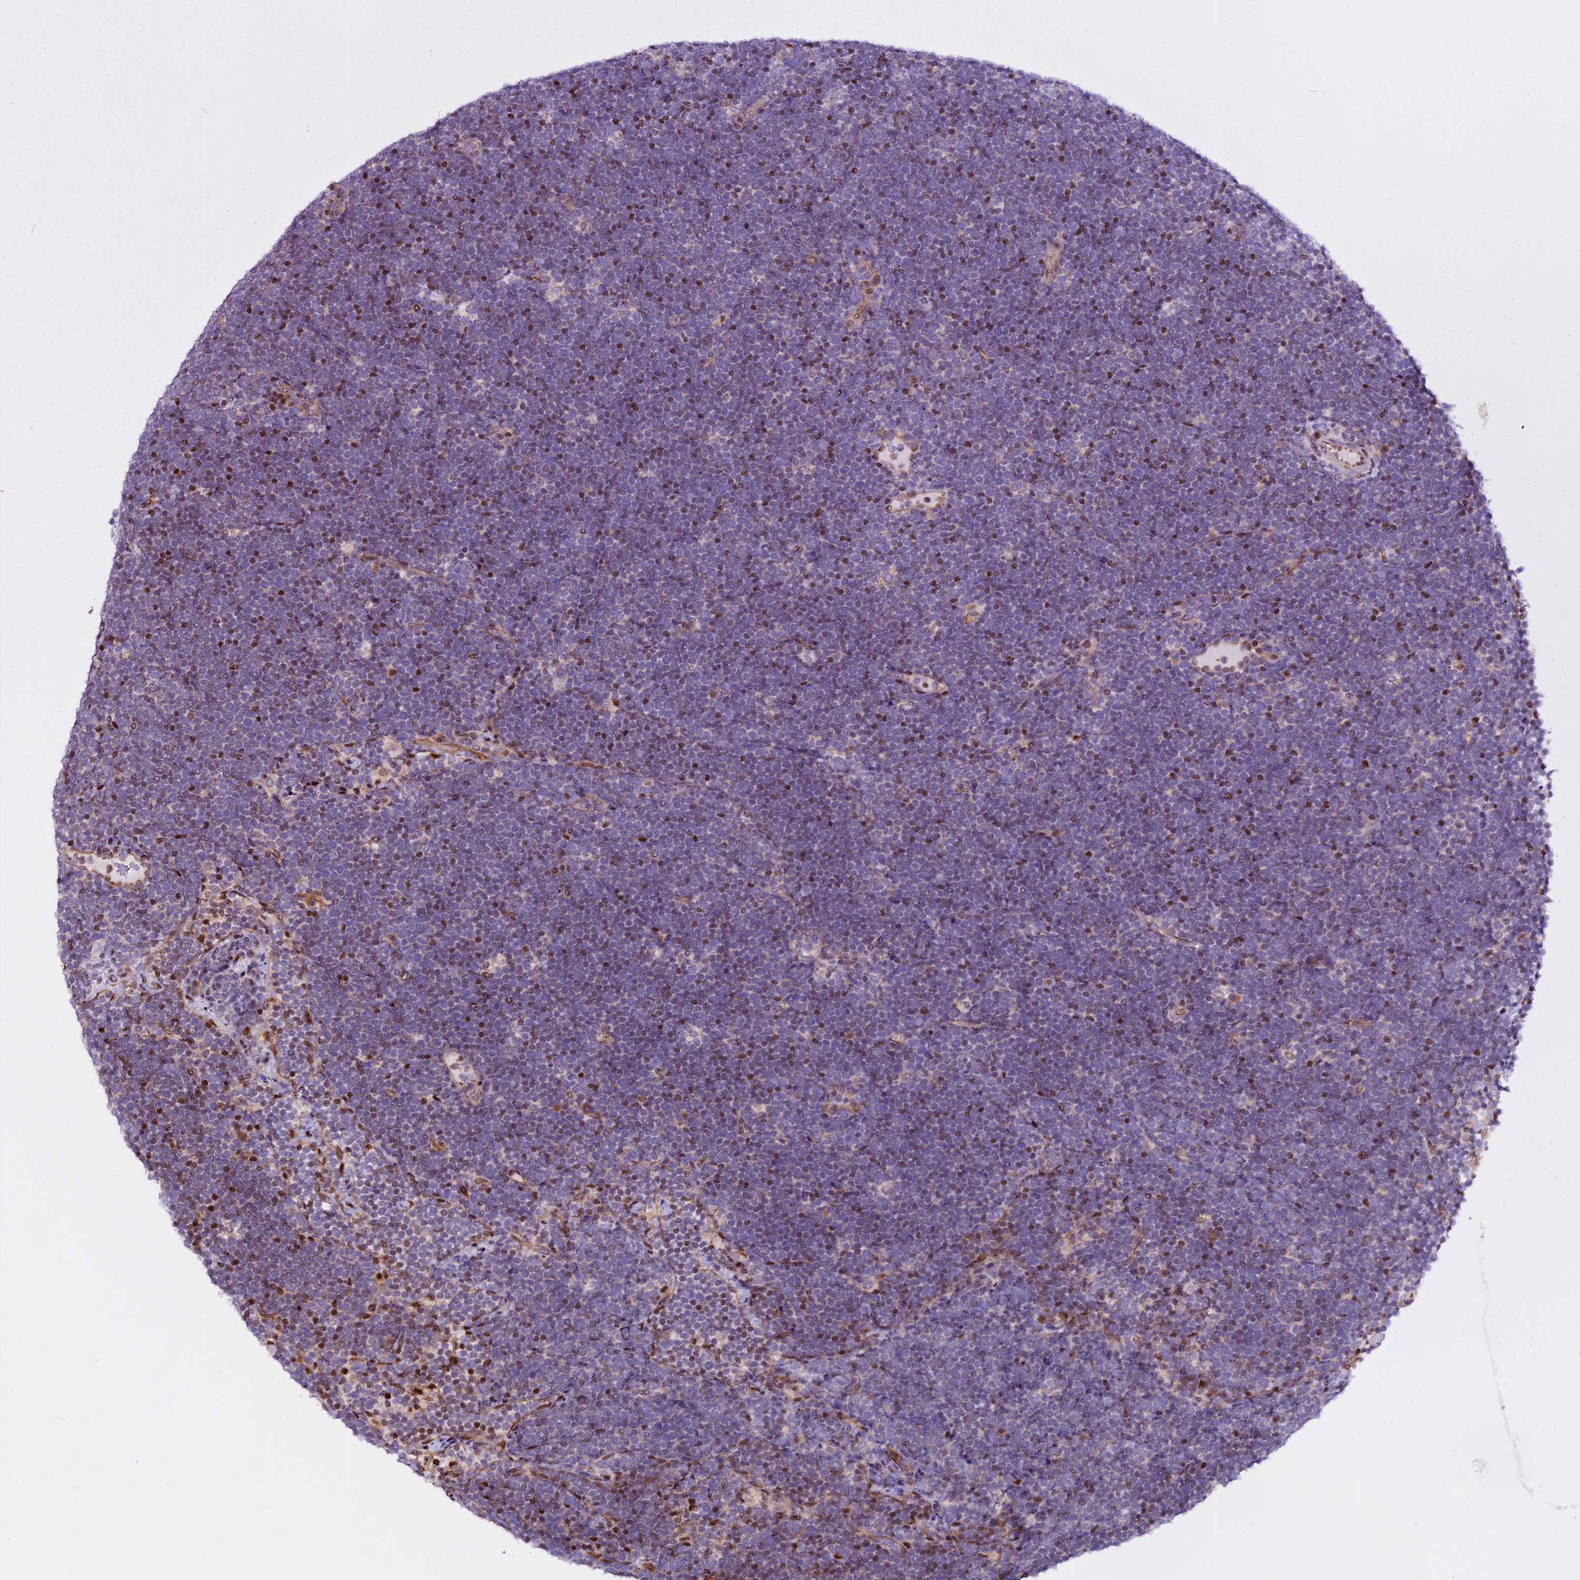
{"staining": {"intensity": "negative", "quantity": "none", "location": "none"}, "tissue": "lymphoma", "cell_type": "Tumor cells", "image_type": "cancer", "snomed": [{"axis": "morphology", "description": "Malignant lymphoma, non-Hodgkin's type, High grade"}, {"axis": "topography", "description": "Lymph node"}], "caption": "Lymphoma was stained to show a protein in brown. There is no significant positivity in tumor cells. The staining is performed using DAB (3,3'-diaminobenzidine) brown chromogen with nuclei counter-stained in using hematoxylin.", "gene": "RINL", "patient": {"sex": "male", "age": 13}}